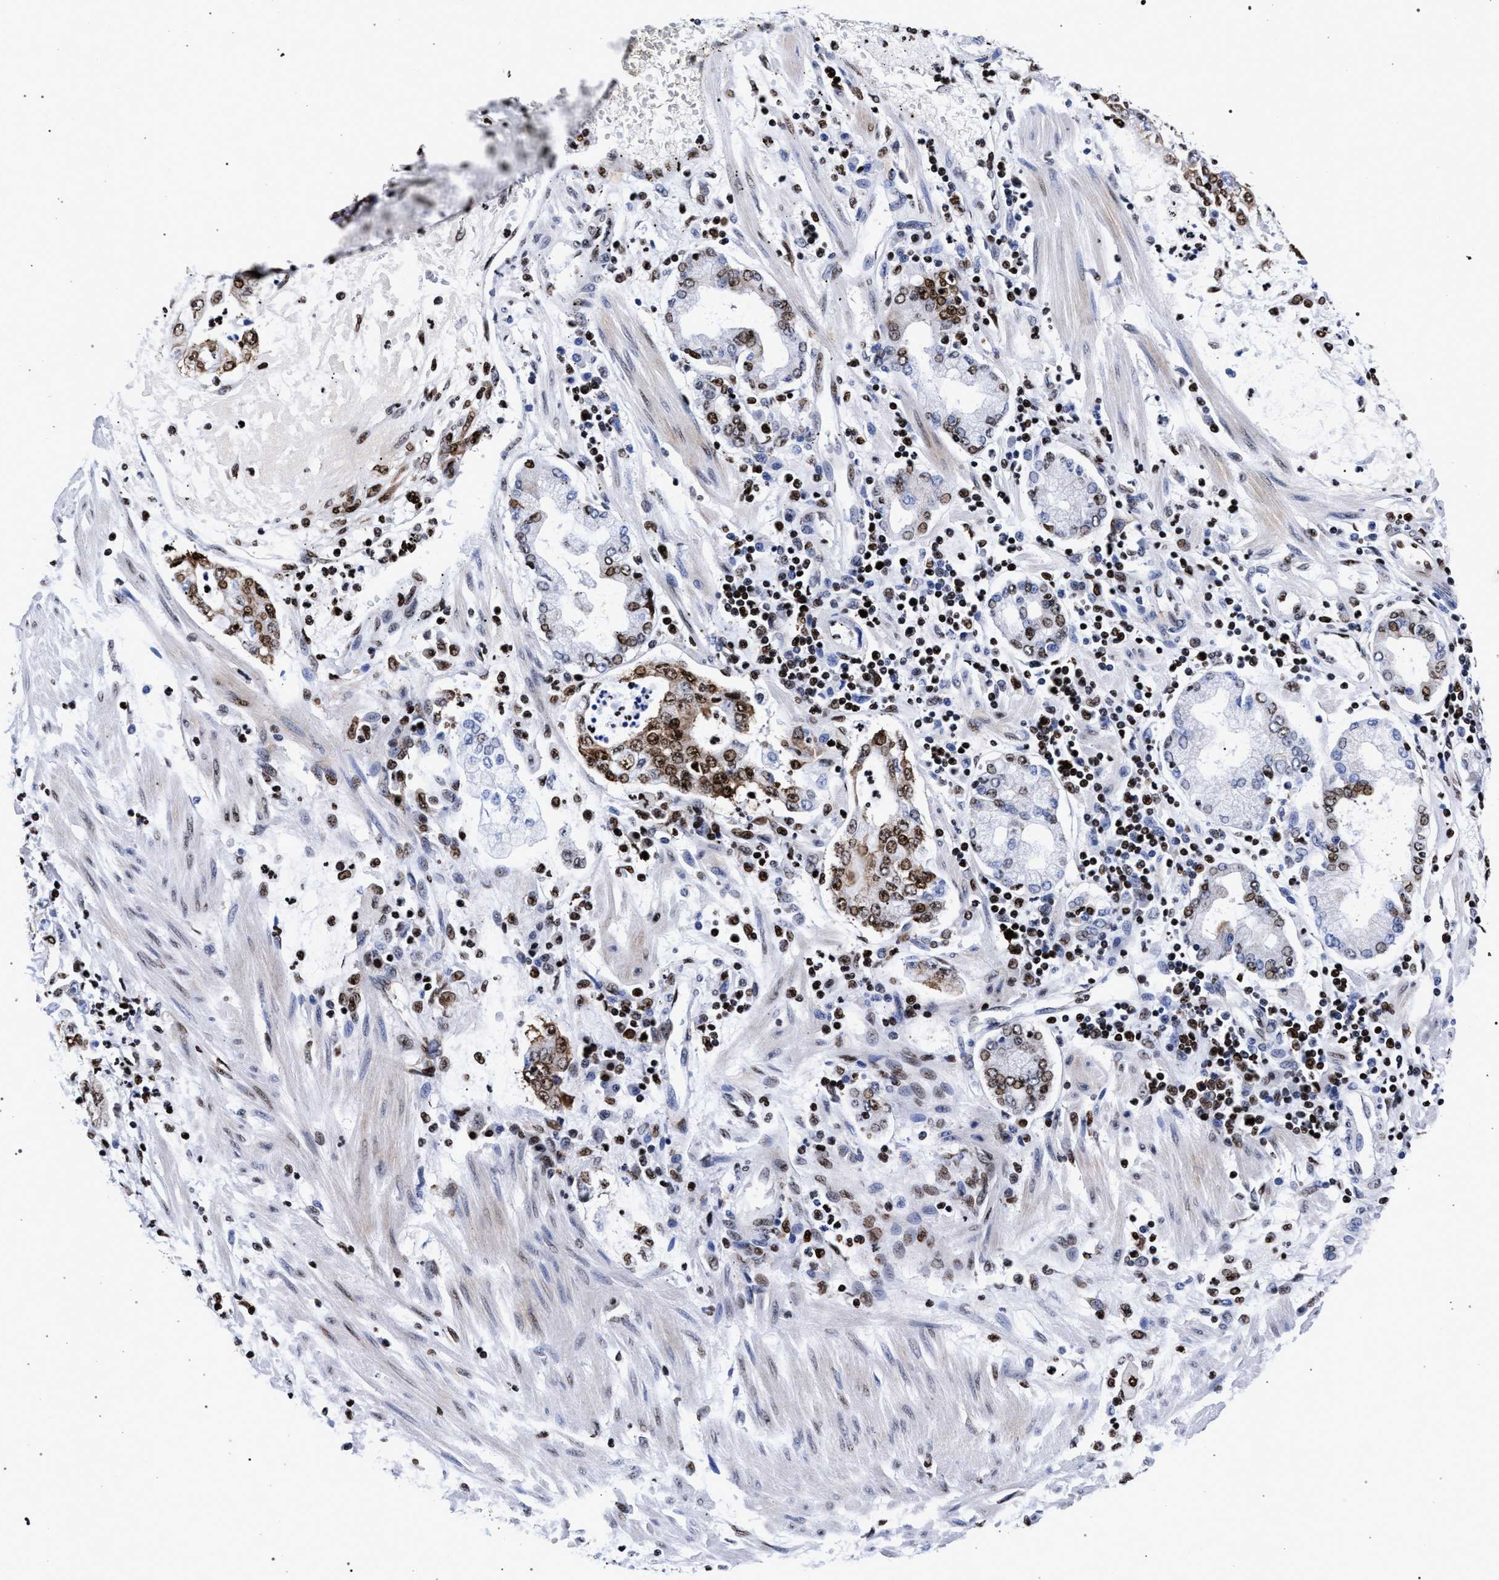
{"staining": {"intensity": "moderate", "quantity": "25%-75%", "location": "cytoplasmic/membranous,nuclear"}, "tissue": "stomach cancer", "cell_type": "Tumor cells", "image_type": "cancer", "snomed": [{"axis": "morphology", "description": "Adenocarcinoma, NOS"}, {"axis": "topography", "description": "Stomach"}], "caption": "Stomach cancer (adenocarcinoma) stained with a brown dye displays moderate cytoplasmic/membranous and nuclear positive positivity in about 25%-75% of tumor cells.", "gene": "HNRNPA1", "patient": {"sex": "male", "age": 76}}